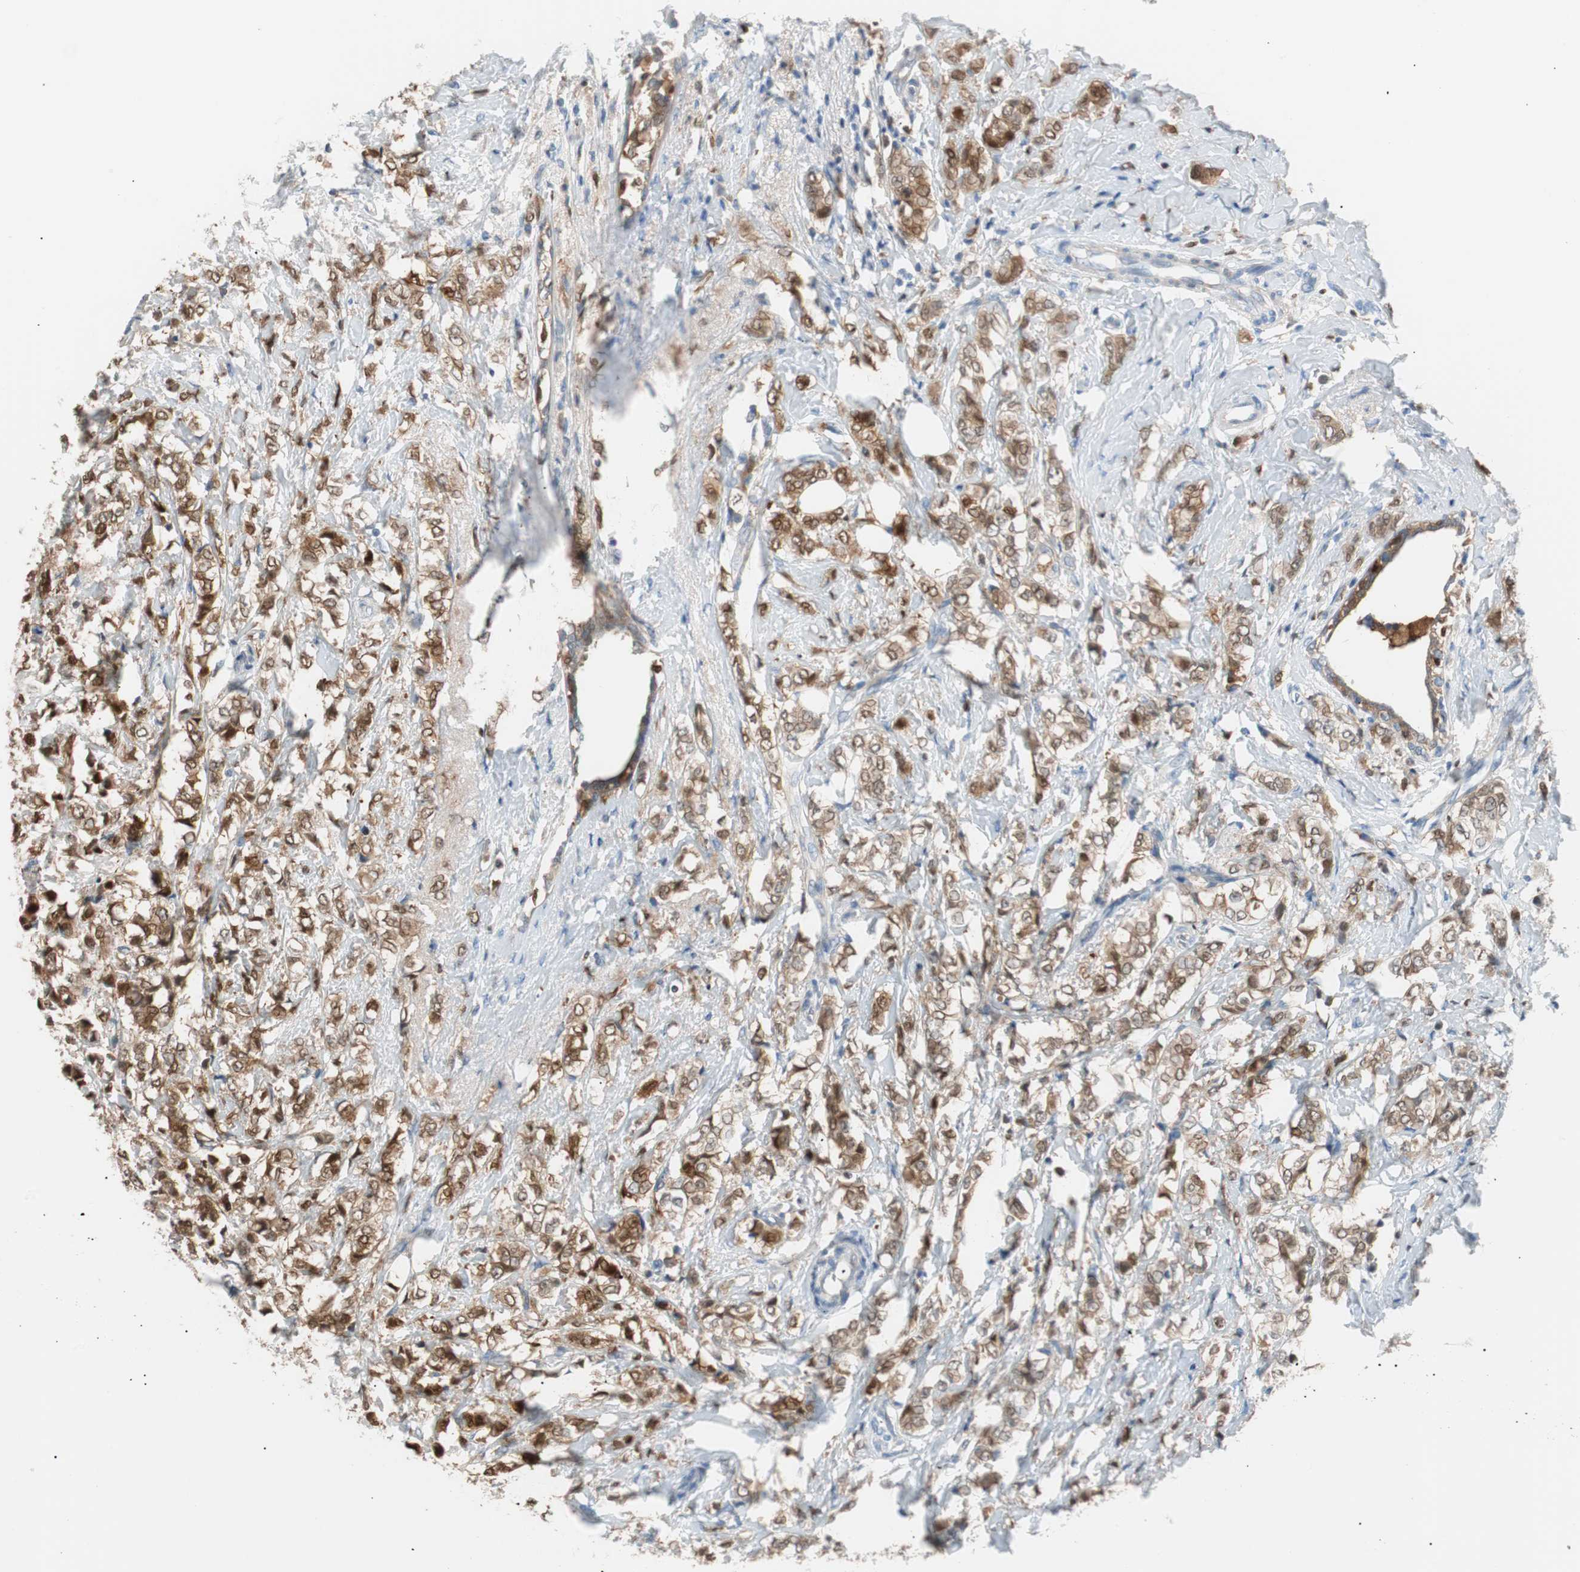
{"staining": {"intensity": "strong", "quantity": ">75%", "location": "cytoplasmic/membranous,nuclear"}, "tissue": "breast cancer", "cell_type": "Tumor cells", "image_type": "cancer", "snomed": [{"axis": "morphology", "description": "Lobular carcinoma"}, {"axis": "topography", "description": "Breast"}], "caption": "The histopathology image exhibits immunohistochemical staining of breast lobular carcinoma. There is strong cytoplasmic/membranous and nuclear expression is seen in about >75% of tumor cells.", "gene": "IL18", "patient": {"sex": "female", "age": 60}}